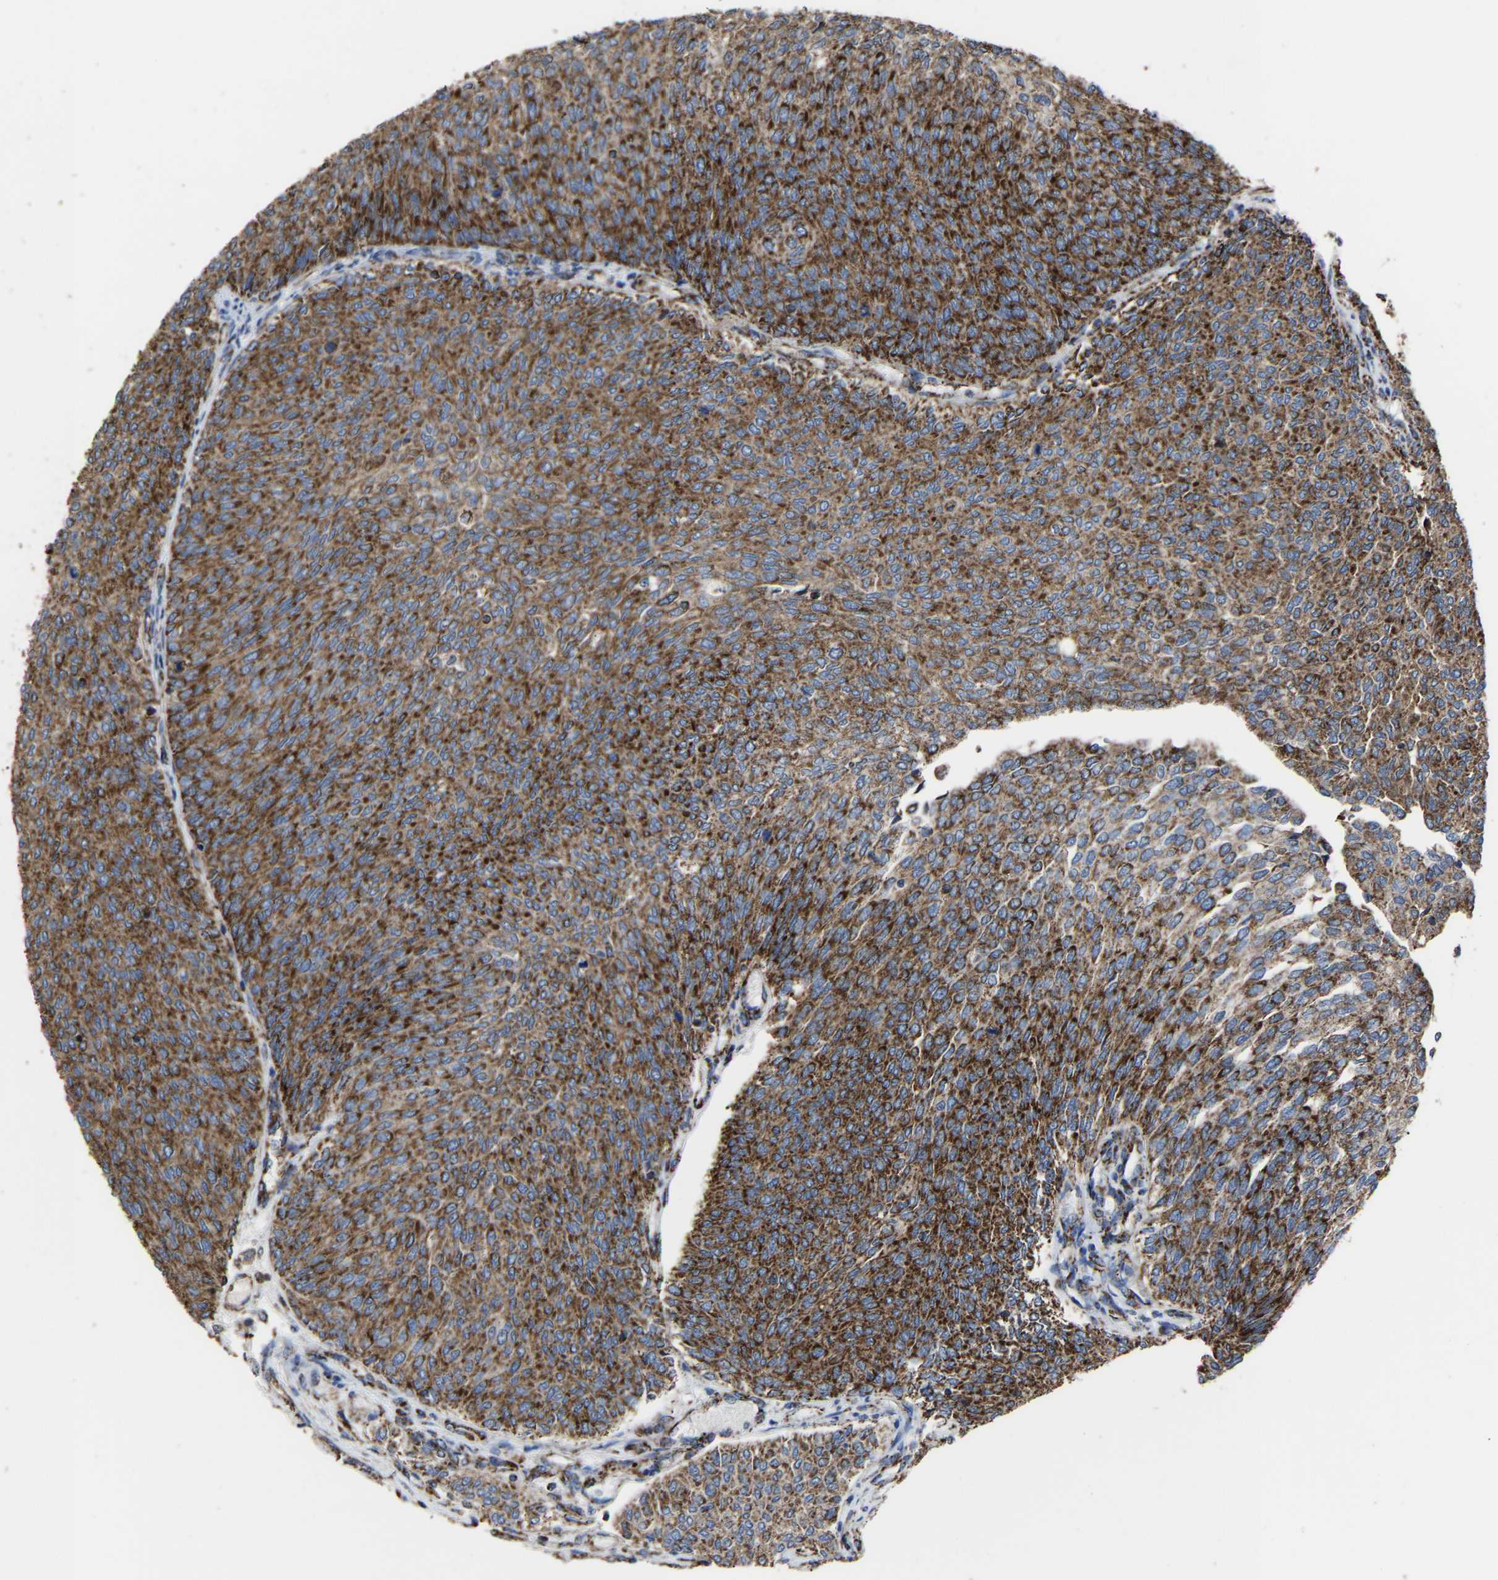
{"staining": {"intensity": "strong", "quantity": ">75%", "location": "cytoplasmic/membranous"}, "tissue": "urothelial cancer", "cell_type": "Tumor cells", "image_type": "cancer", "snomed": [{"axis": "morphology", "description": "Urothelial carcinoma, Low grade"}, {"axis": "topography", "description": "Urinary bladder"}], "caption": "There is high levels of strong cytoplasmic/membranous expression in tumor cells of low-grade urothelial carcinoma, as demonstrated by immunohistochemical staining (brown color).", "gene": "NDUFV3", "patient": {"sex": "female", "age": 79}}